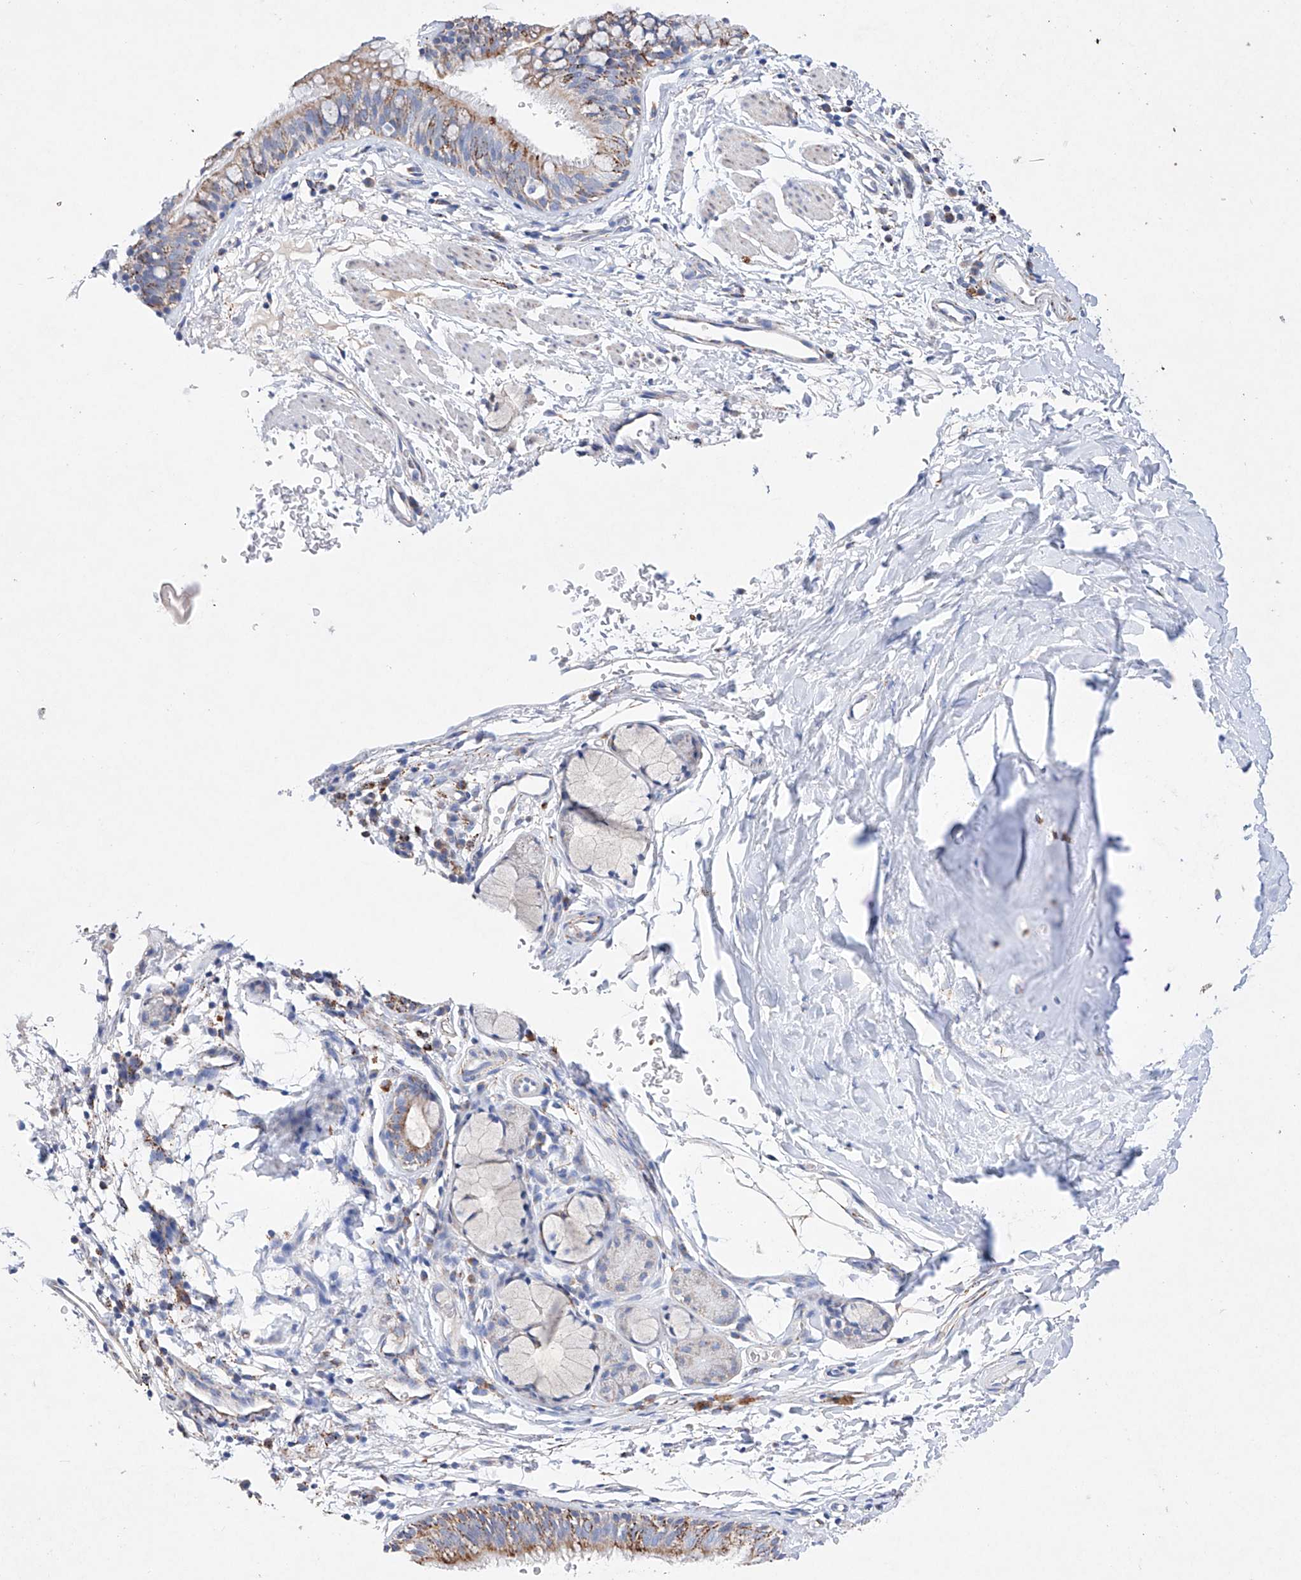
{"staining": {"intensity": "moderate", "quantity": "25%-75%", "location": "cytoplasmic/membranous"}, "tissue": "bronchus", "cell_type": "Respiratory epithelial cells", "image_type": "normal", "snomed": [{"axis": "morphology", "description": "Normal tissue, NOS"}, {"axis": "topography", "description": "Cartilage tissue"}, {"axis": "topography", "description": "Bronchus"}], "caption": "IHC of normal human bronchus reveals medium levels of moderate cytoplasmic/membranous expression in approximately 25%-75% of respiratory epithelial cells. Using DAB (3,3'-diaminobenzidine) (brown) and hematoxylin (blue) stains, captured at high magnification using brightfield microscopy.", "gene": "NRROS", "patient": {"sex": "female", "age": 36}}